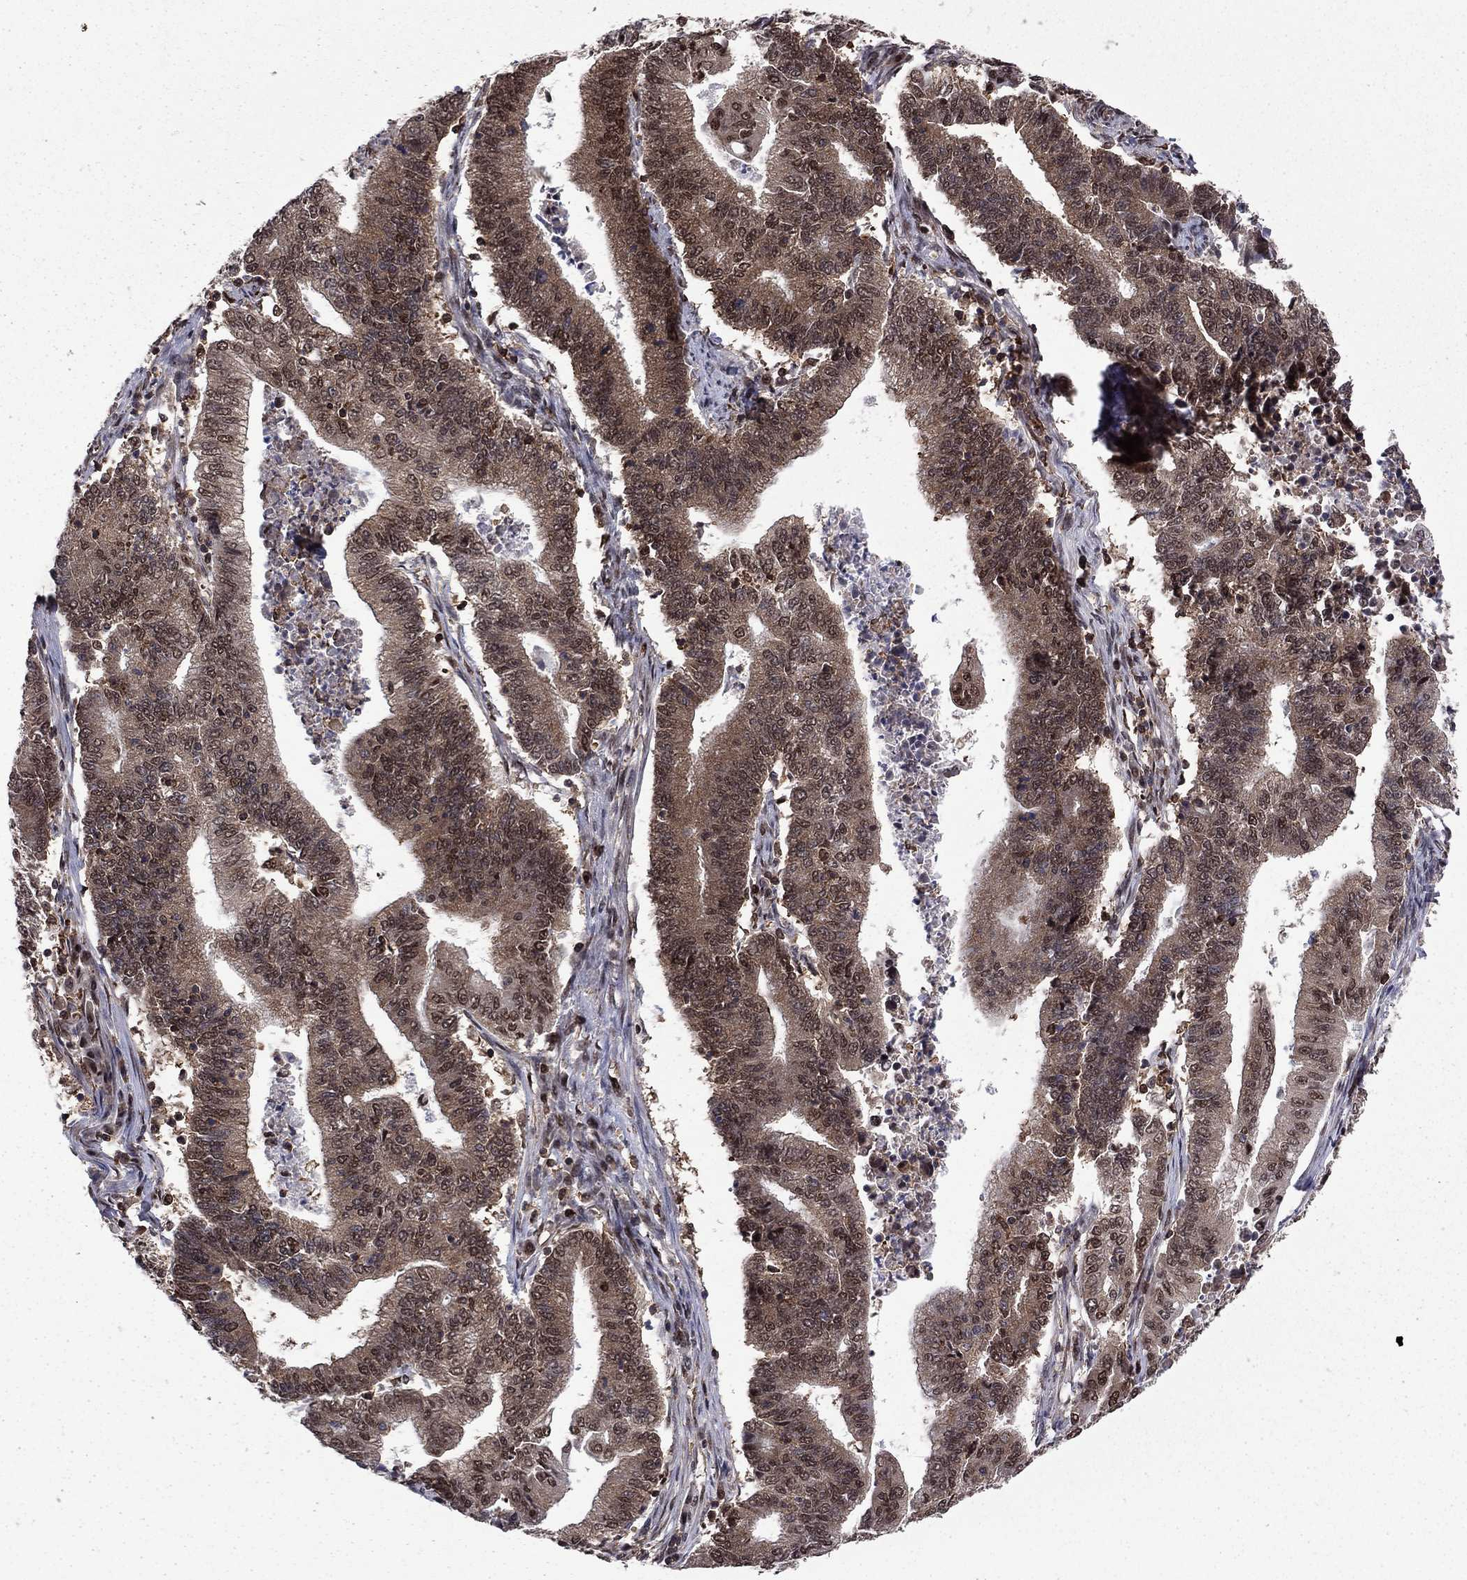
{"staining": {"intensity": "moderate", "quantity": "25%-75%", "location": "nuclear"}, "tissue": "endometrial cancer", "cell_type": "Tumor cells", "image_type": "cancer", "snomed": [{"axis": "morphology", "description": "Adenocarcinoma, NOS"}, {"axis": "topography", "description": "Uterus"}, {"axis": "topography", "description": "Endometrium"}], "caption": "This micrograph exhibits immunohistochemistry staining of human endometrial cancer (adenocarcinoma), with medium moderate nuclear expression in about 25%-75% of tumor cells.", "gene": "PSMD2", "patient": {"sex": "female", "age": 54}}